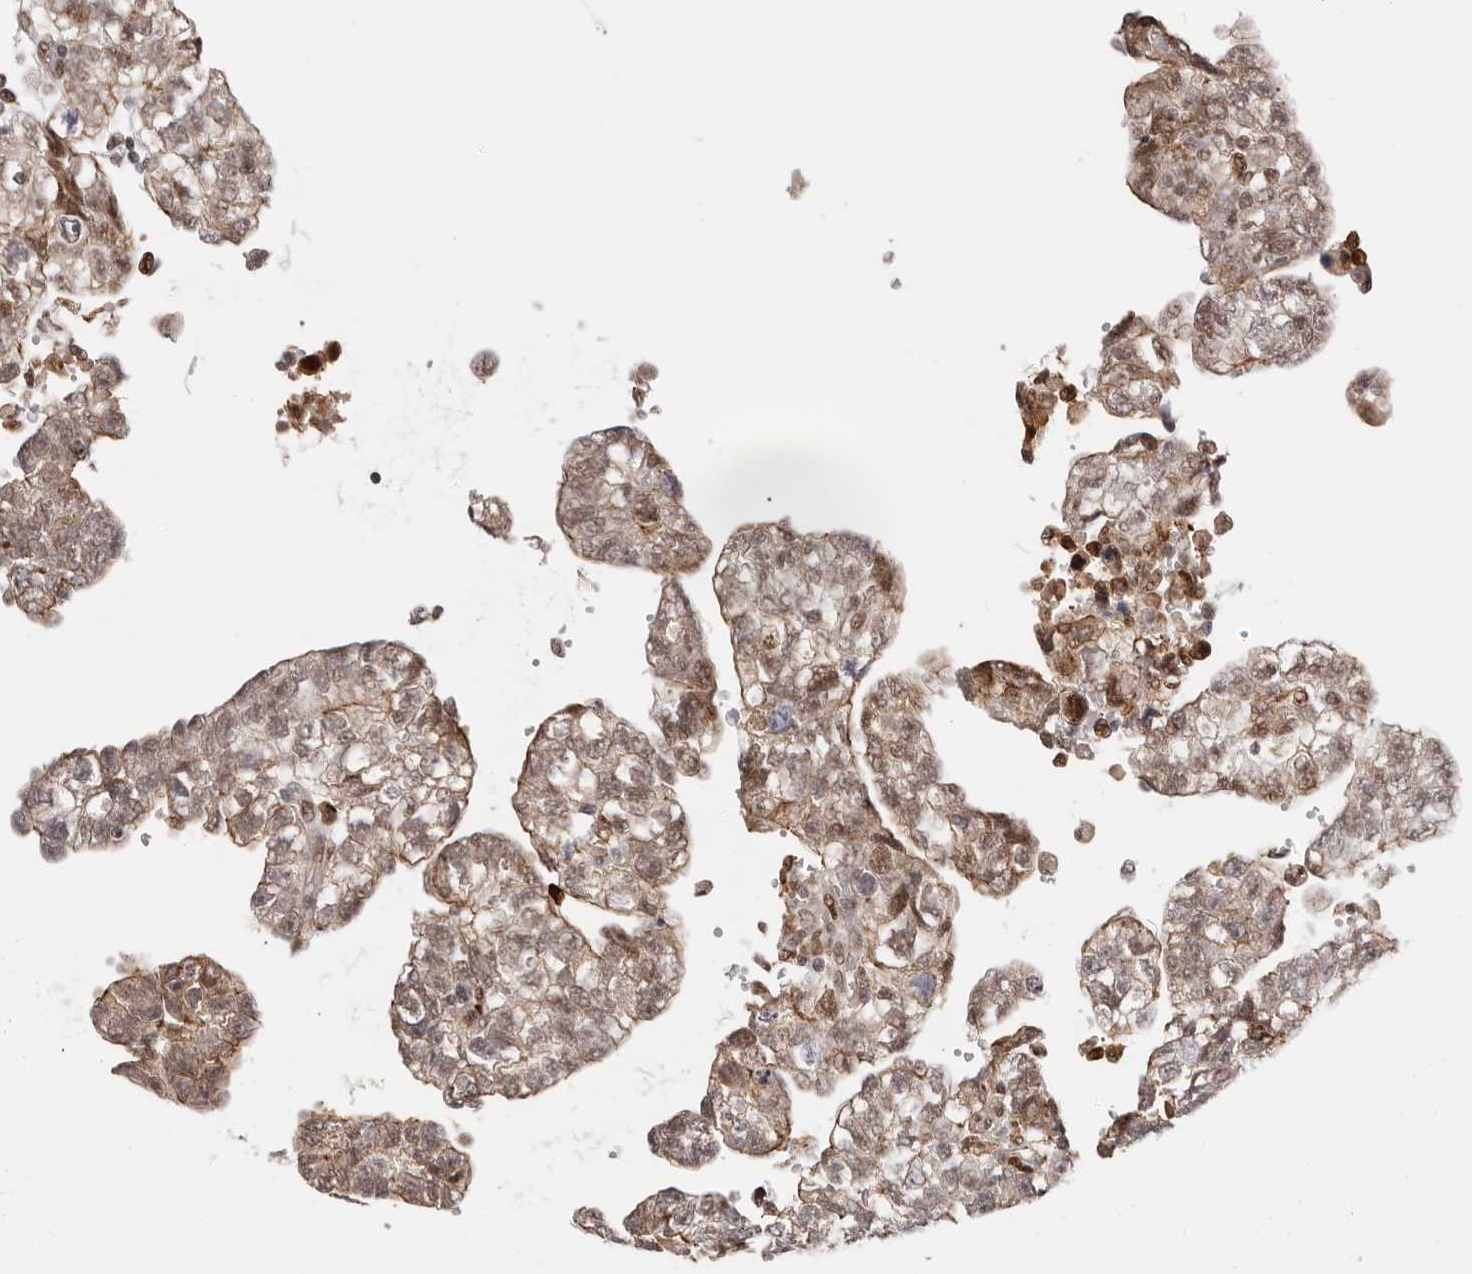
{"staining": {"intensity": "moderate", "quantity": "25%-75%", "location": "cytoplasmic/membranous,nuclear"}, "tissue": "testis cancer", "cell_type": "Tumor cells", "image_type": "cancer", "snomed": [{"axis": "morphology", "description": "Carcinoma, Embryonal, NOS"}, {"axis": "topography", "description": "Testis"}], "caption": "Moderate cytoplasmic/membranous and nuclear expression is identified in approximately 25%-75% of tumor cells in testis embryonal carcinoma.", "gene": "AFDN", "patient": {"sex": "male", "age": 36}}